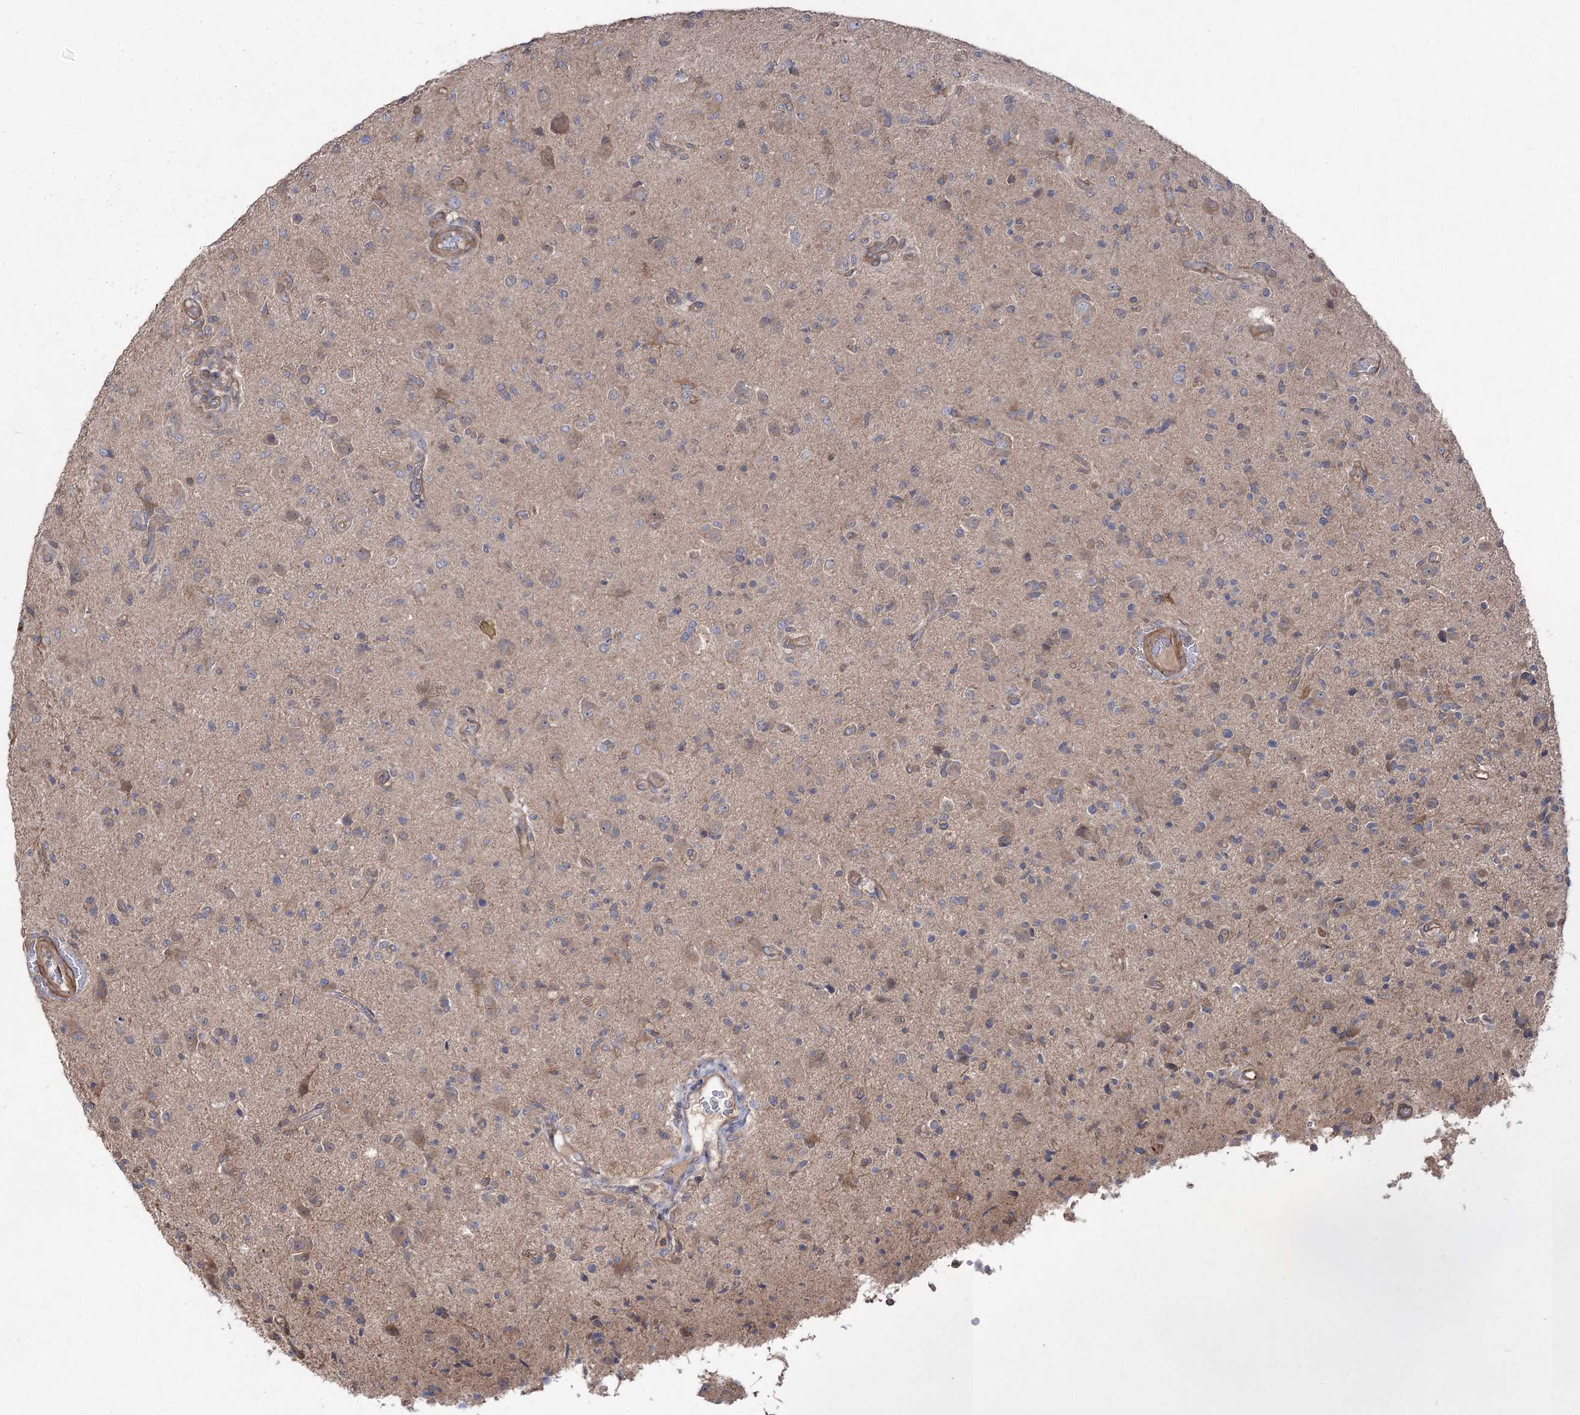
{"staining": {"intensity": "negative", "quantity": "none", "location": "none"}, "tissue": "glioma", "cell_type": "Tumor cells", "image_type": "cancer", "snomed": [{"axis": "morphology", "description": "Glioma, malignant, High grade"}, {"axis": "topography", "description": "Brain"}], "caption": "High power microscopy image of an immunohistochemistry (IHC) micrograph of glioma, revealing no significant positivity in tumor cells.", "gene": "LARS2", "patient": {"sex": "female", "age": 57}}